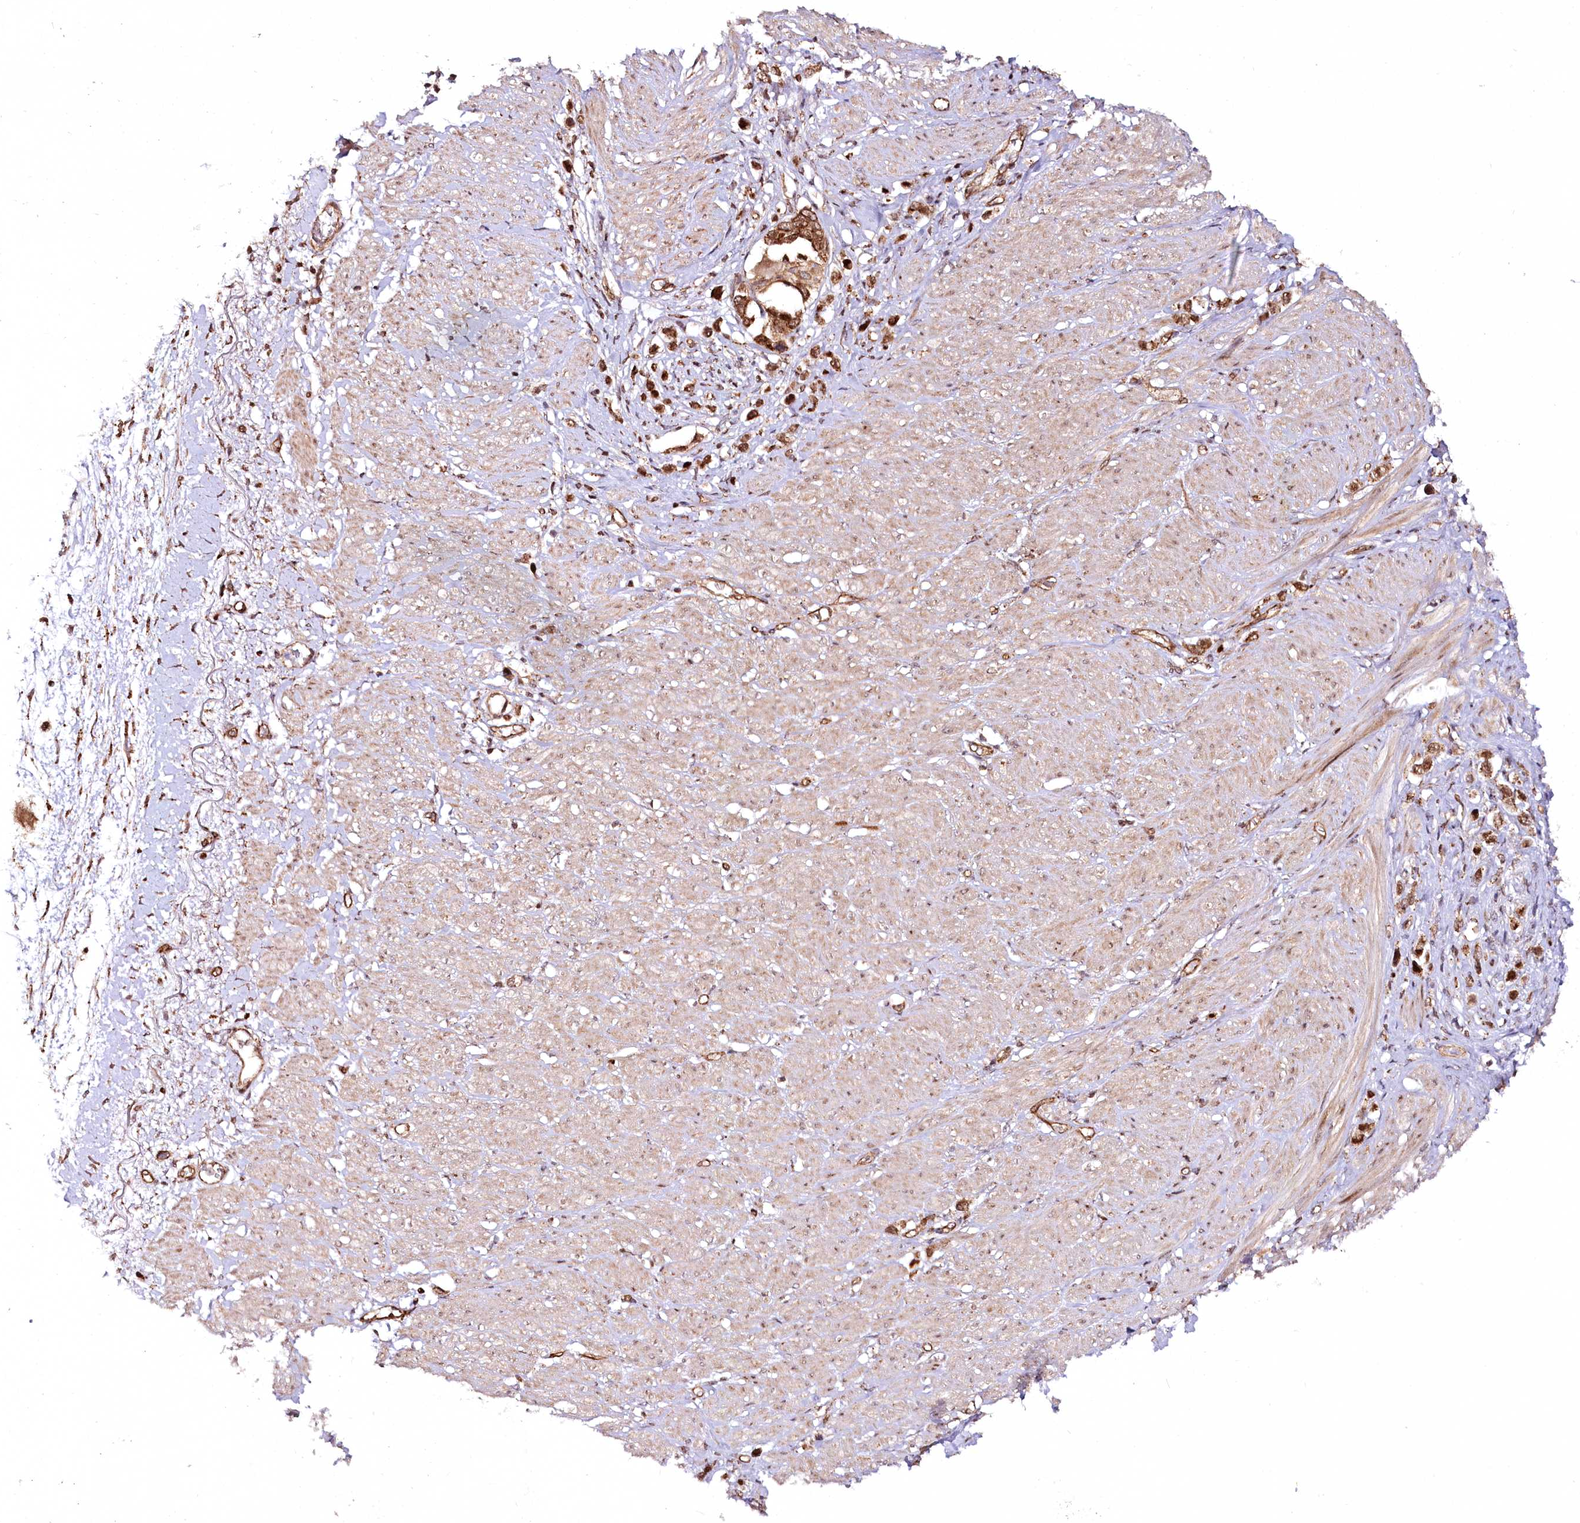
{"staining": {"intensity": "moderate", "quantity": ">75%", "location": "cytoplasmic/membranous,nuclear"}, "tissue": "stomach cancer", "cell_type": "Tumor cells", "image_type": "cancer", "snomed": [{"axis": "morphology", "description": "Adenocarcinoma, NOS"}, {"axis": "topography", "description": "Stomach"}], "caption": "IHC staining of adenocarcinoma (stomach), which displays medium levels of moderate cytoplasmic/membranous and nuclear expression in about >75% of tumor cells indicating moderate cytoplasmic/membranous and nuclear protein staining. The staining was performed using DAB (3,3'-diaminobenzidine) (brown) for protein detection and nuclei were counterstained in hematoxylin (blue).", "gene": "COPG1", "patient": {"sex": "female", "age": 65}}